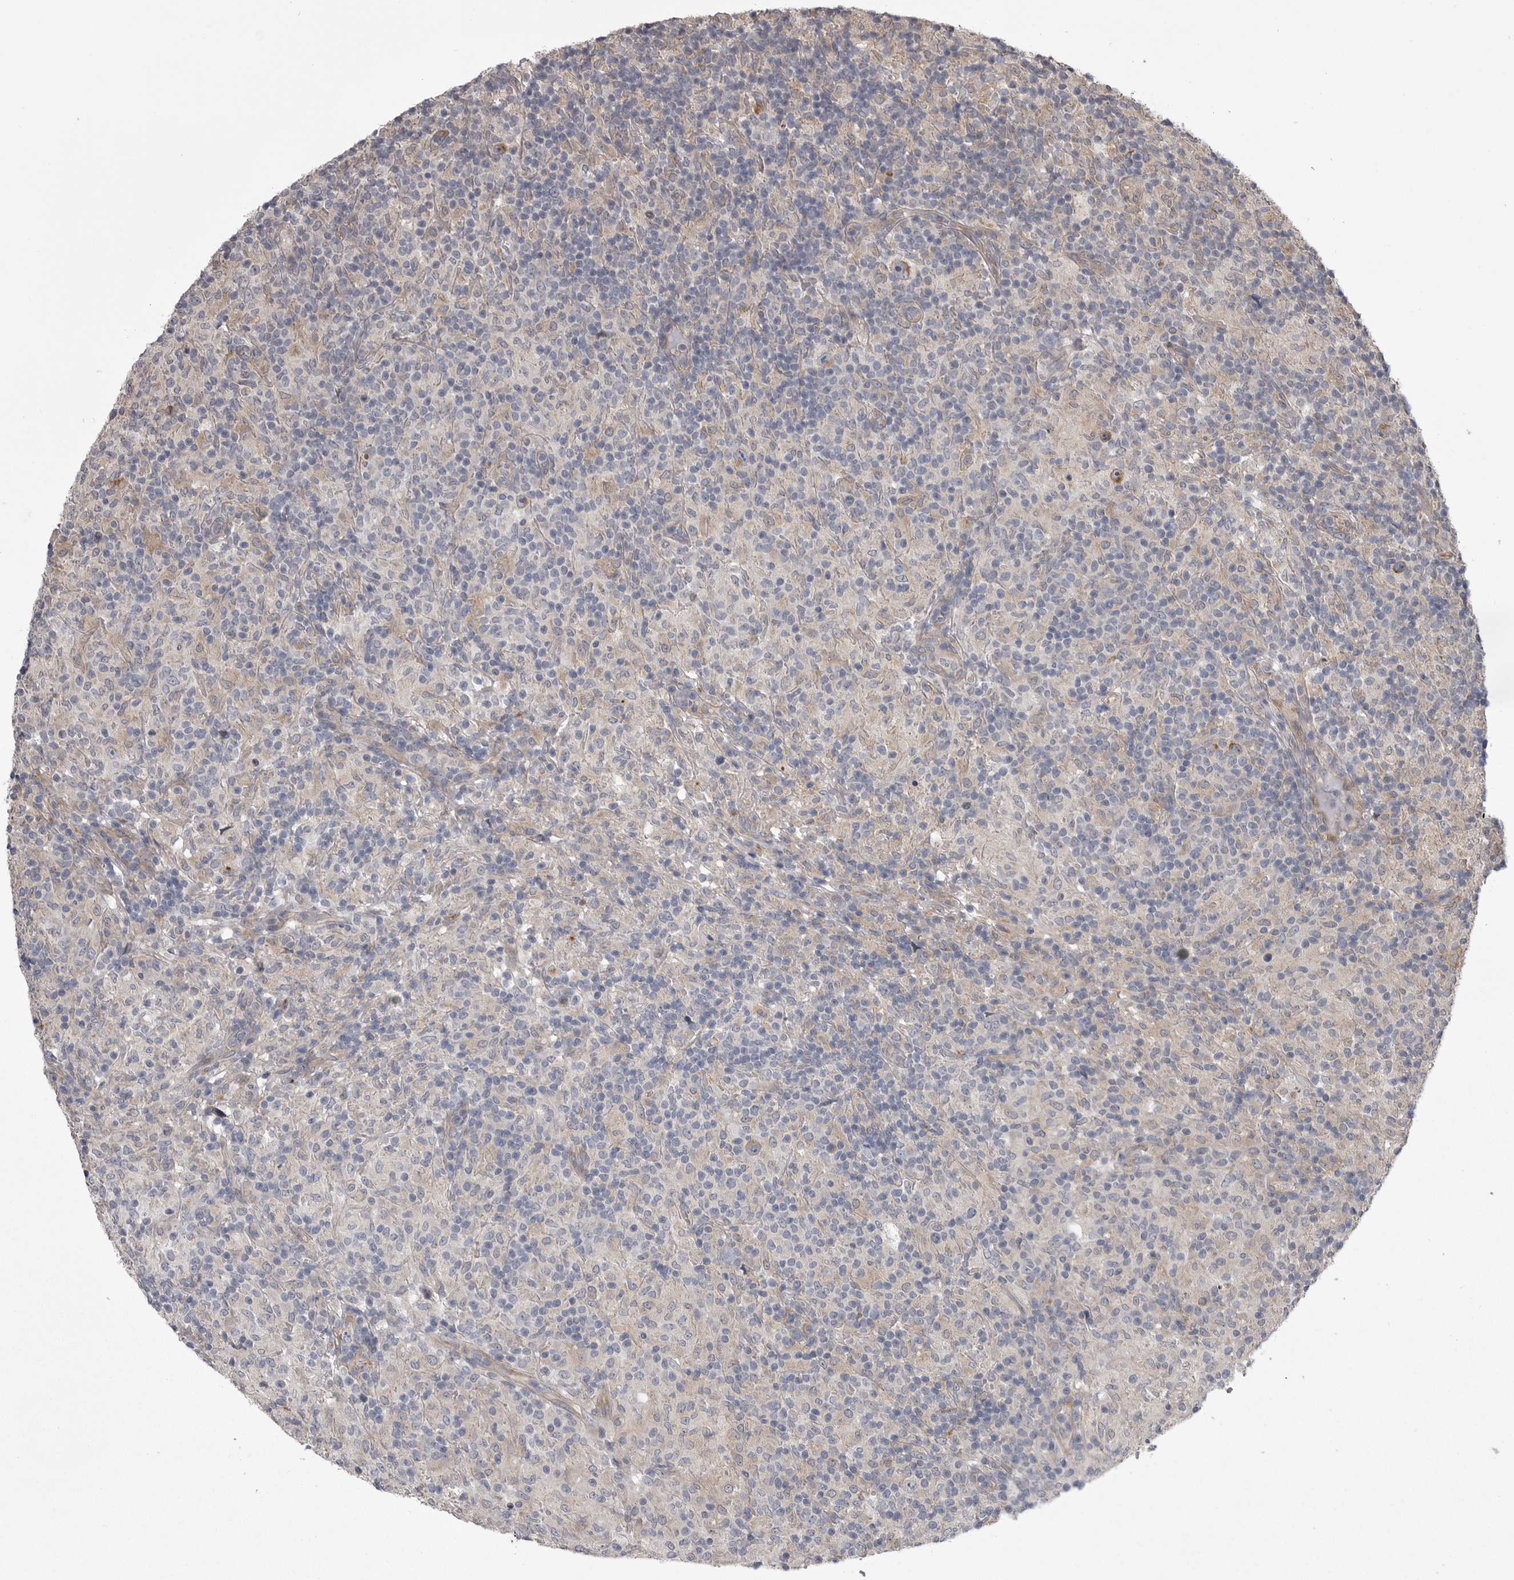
{"staining": {"intensity": "negative", "quantity": "none", "location": "none"}, "tissue": "lymphoma", "cell_type": "Tumor cells", "image_type": "cancer", "snomed": [{"axis": "morphology", "description": "Hodgkin's disease, NOS"}, {"axis": "topography", "description": "Lymph node"}], "caption": "Histopathology image shows no significant protein expression in tumor cells of lymphoma.", "gene": "ZNRF1", "patient": {"sex": "male", "age": 70}}